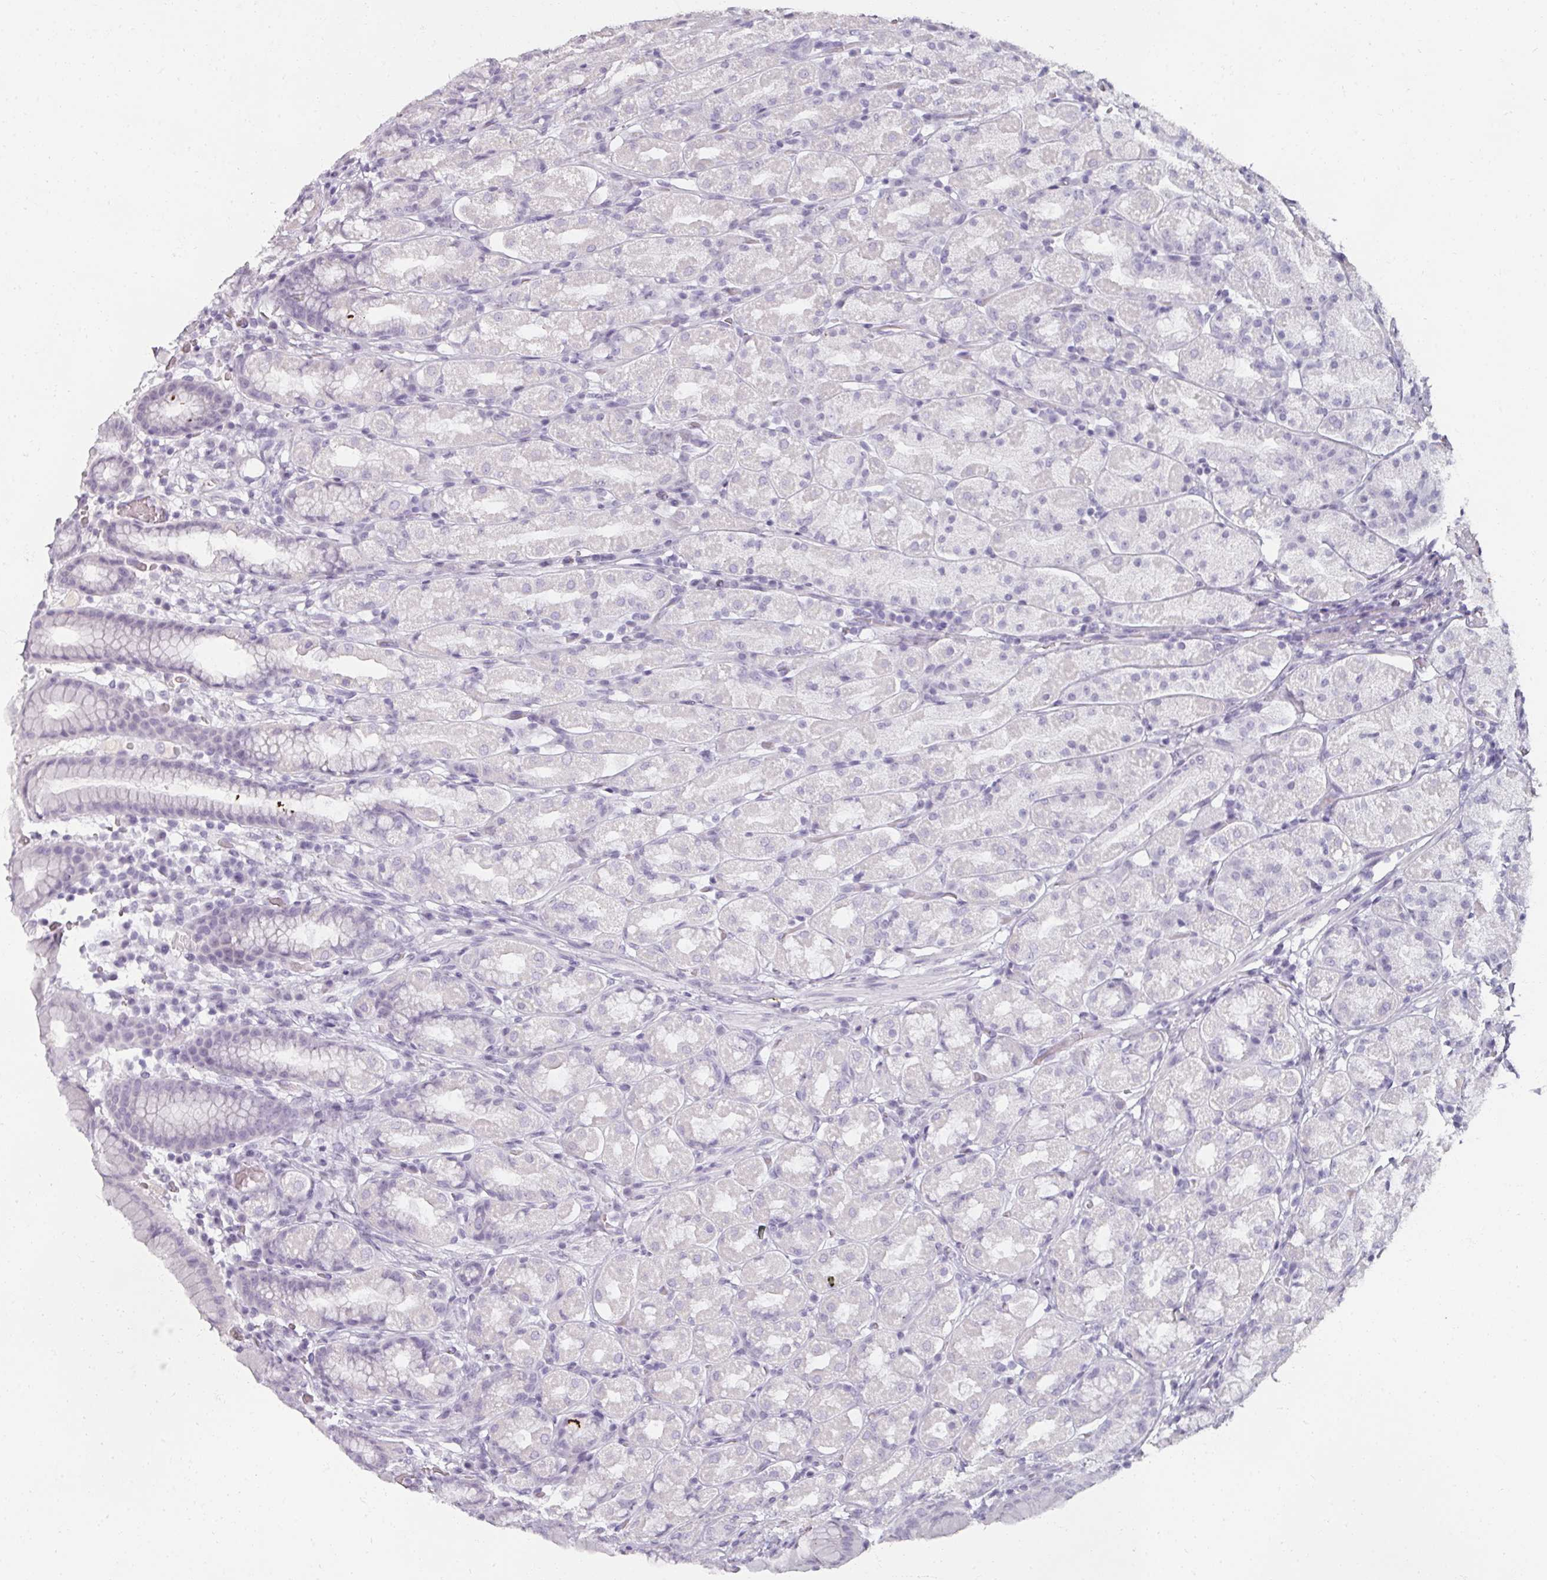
{"staining": {"intensity": "moderate", "quantity": "<25%", "location": "cytoplasmic/membranous"}, "tissue": "stomach", "cell_type": "Glandular cells", "image_type": "normal", "snomed": [{"axis": "morphology", "description": "Normal tissue, NOS"}, {"axis": "topography", "description": "Stomach, upper"}, {"axis": "topography", "description": "Stomach"}], "caption": "Immunohistochemistry (IHC) micrograph of unremarkable stomach: stomach stained using immunohistochemistry (IHC) exhibits low levels of moderate protein expression localized specifically in the cytoplasmic/membranous of glandular cells, appearing as a cytoplasmic/membranous brown color.", "gene": "REG3A", "patient": {"sex": "male", "age": 68}}